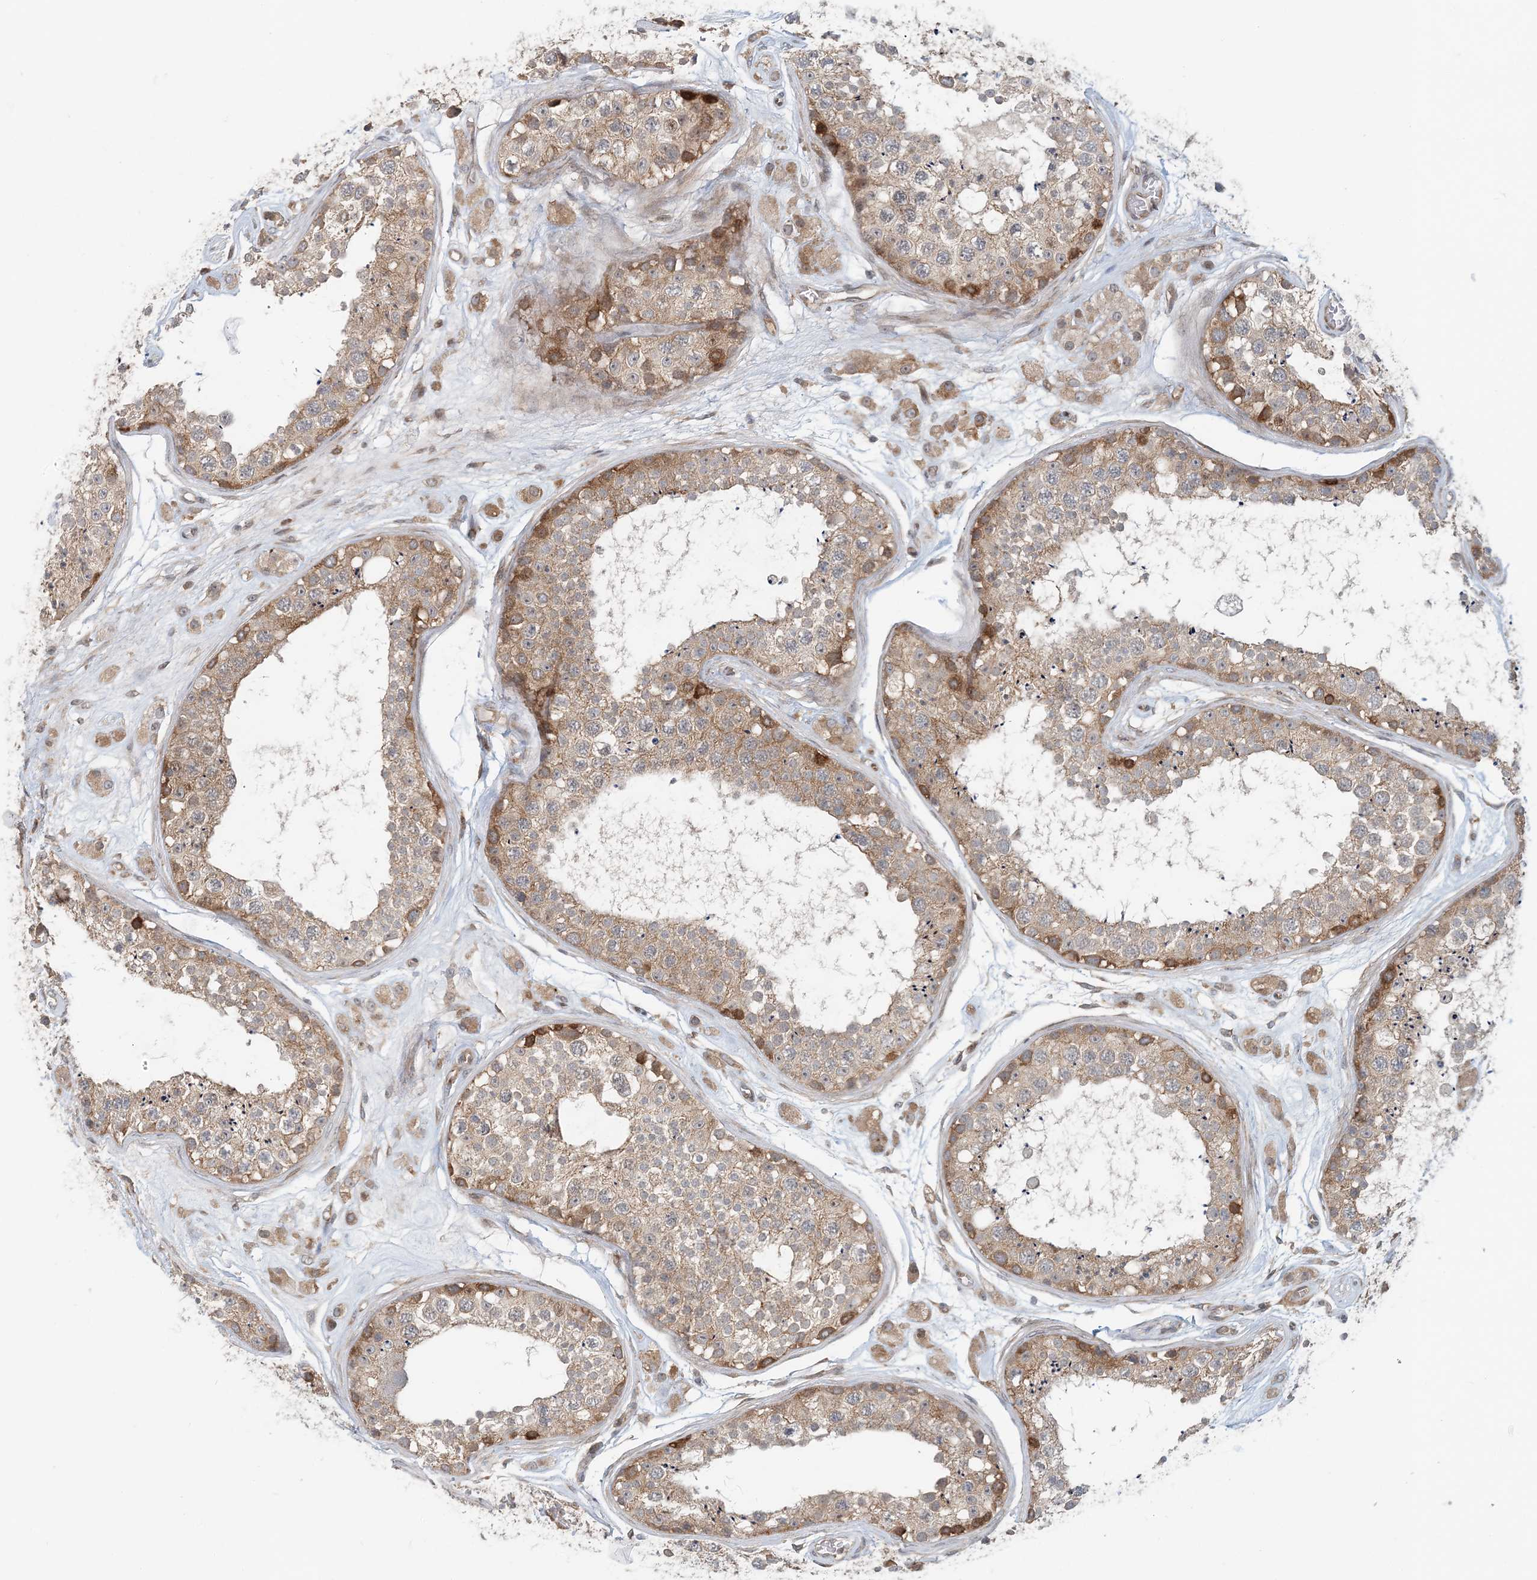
{"staining": {"intensity": "moderate", "quantity": "25%-75%", "location": "cytoplasmic/membranous"}, "tissue": "testis", "cell_type": "Cells in seminiferous ducts", "image_type": "normal", "snomed": [{"axis": "morphology", "description": "Normal tissue, NOS"}, {"axis": "topography", "description": "Testis"}], "caption": "IHC micrograph of normal testis: human testis stained using immunohistochemistry reveals medium levels of moderate protein expression localized specifically in the cytoplasmic/membranous of cells in seminiferous ducts, appearing as a cytoplasmic/membranous brown color.", "gene": "ATP13A2", "patient": {"sex": "male", "age": 25}}